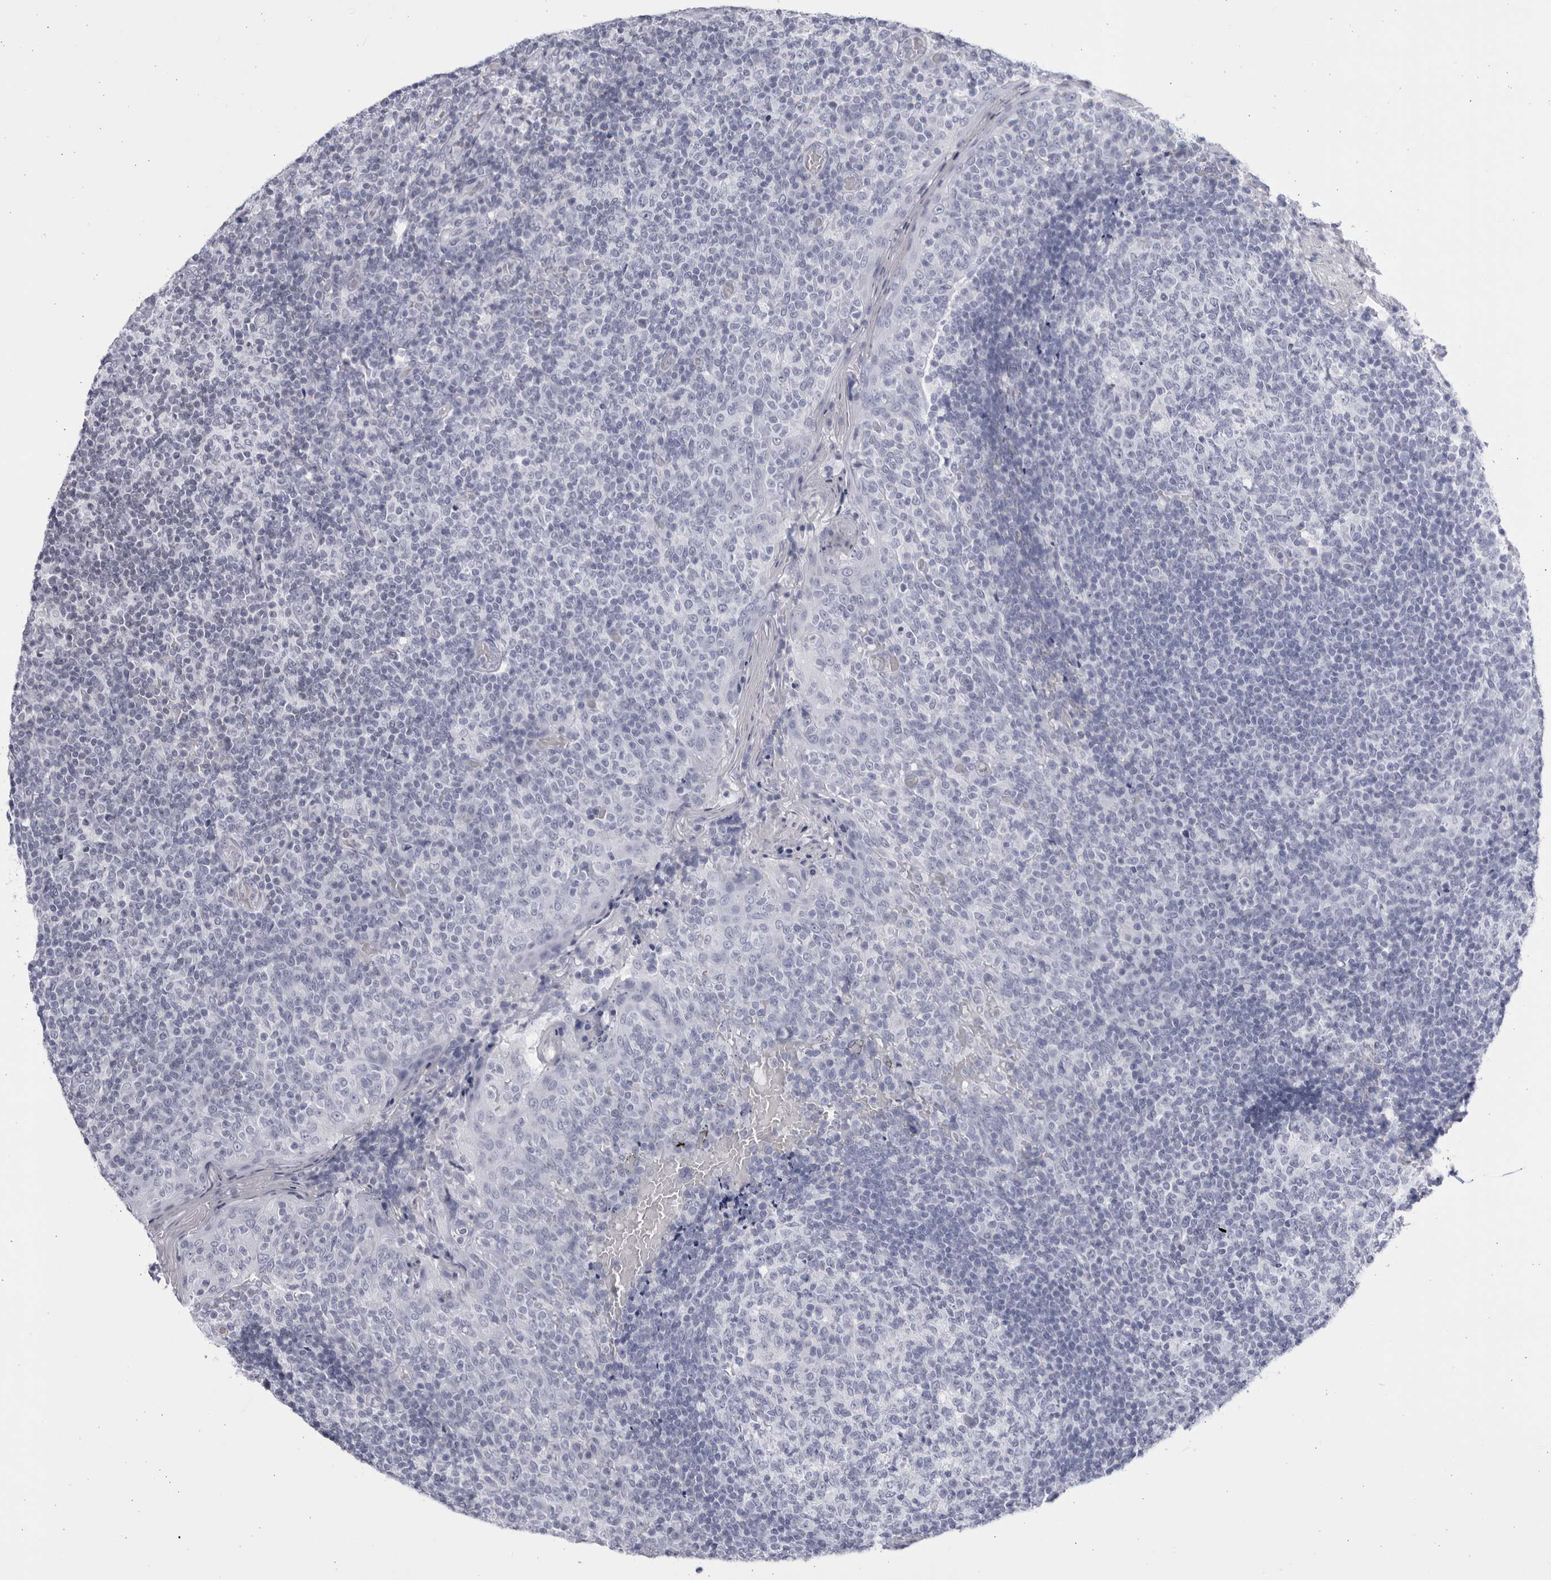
{"staining": {"intensity": "negative", "quantity": "none", "location": "none"}, "tissue": "tonsil", "cell_type": "Germinal center cells", "image_type": "normal", "snomed": [{"axis": "morphology", "description": "Normal tissue, NOS"}, {"axis": "topography", "description": "Tonsil"}], "caption": "High power microscopy photomicrograph of an IHC photomicrograph of normal tonsil, revealing no significant expression in germinal center cells.", "gene": "CCDC181", "patient": {"sex": "female", "age": 19}}